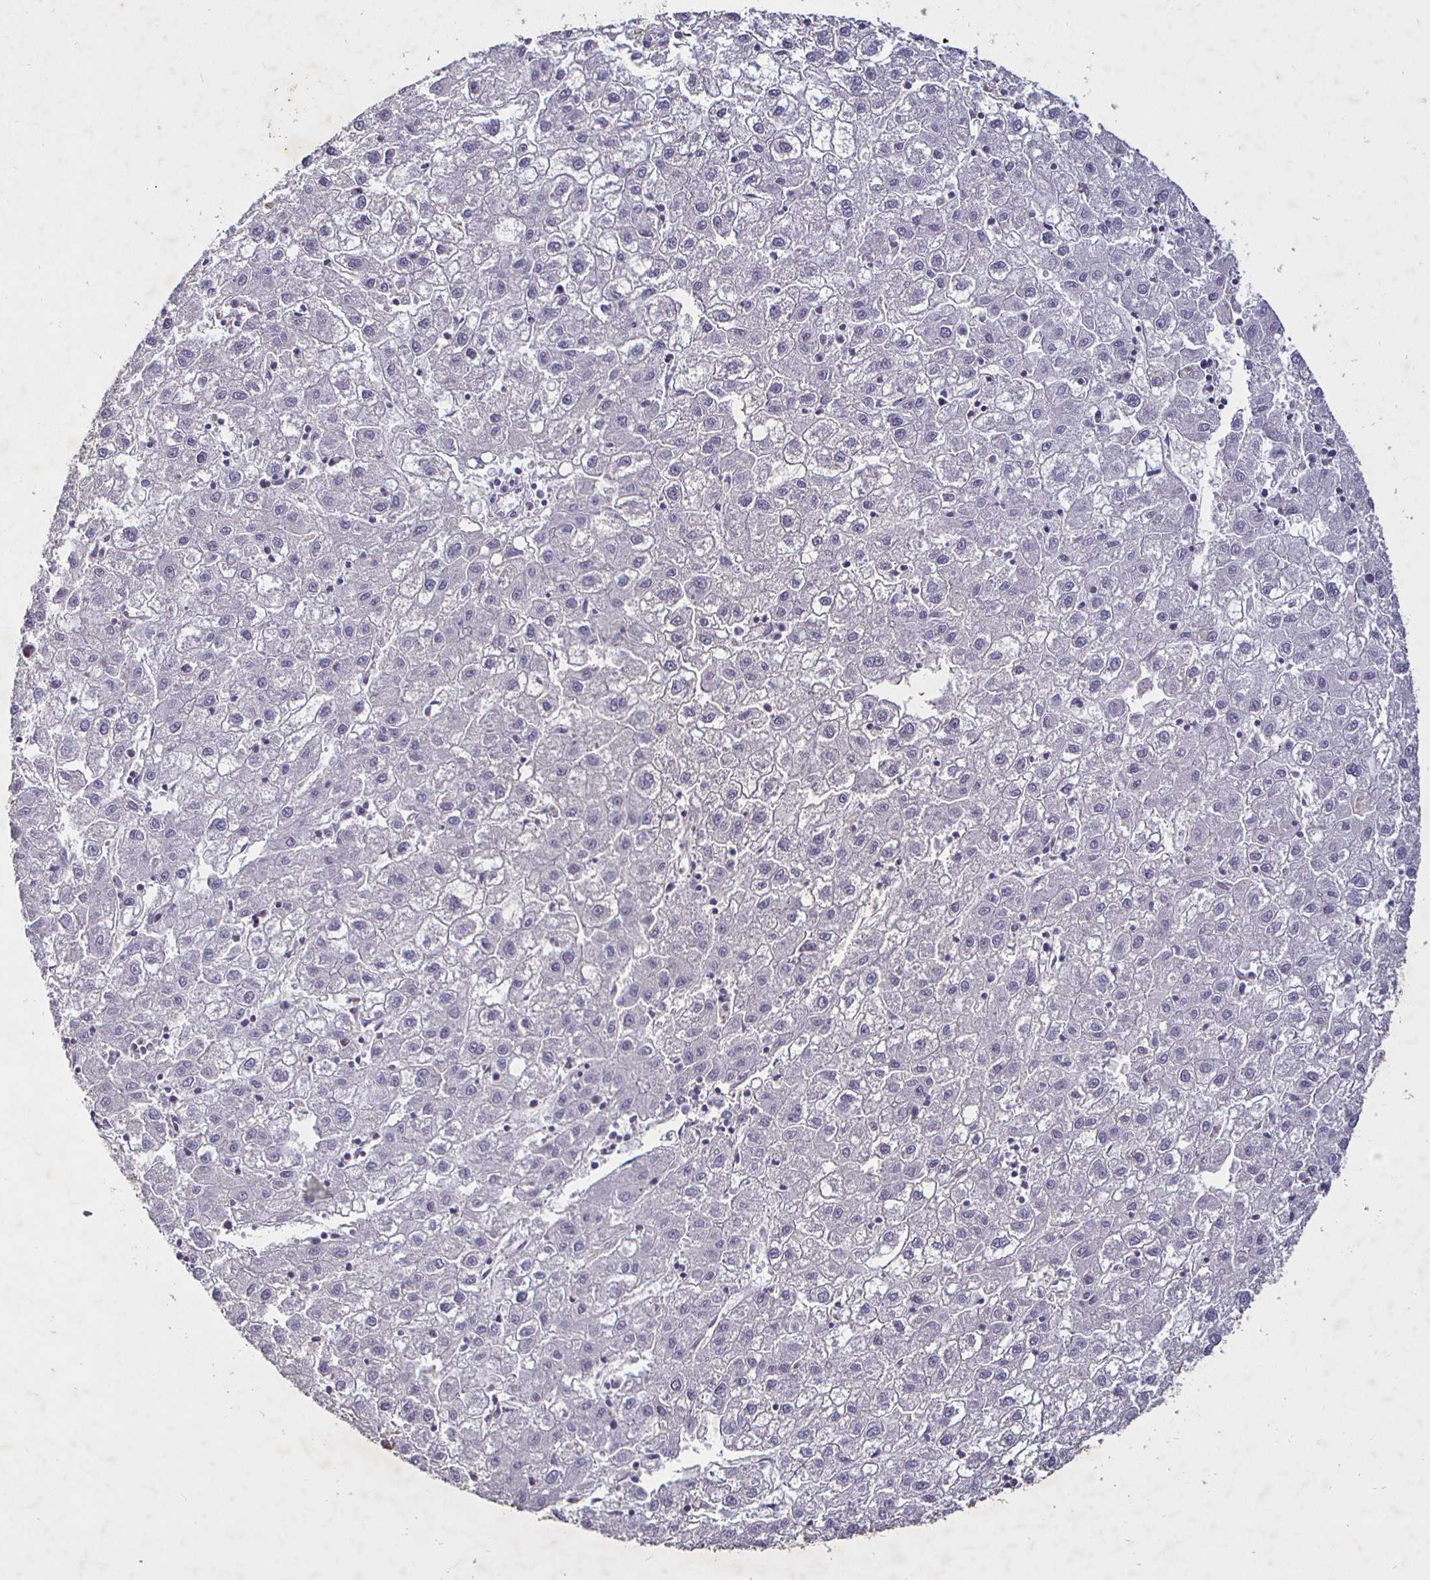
{"staining": {"intensity": "negative", "quantity": "none", "location": "none"}, "tissue": "liver cancer", "cell_type": "Tumor cells", "image_type": "cancer", "snomed": [{"axis": "morphology", "description": "Carcinoma, Hepatocellular, NOS"}, {"axis": "topography", "description": "Liver"}], "caption": "Tumor cells are negative for protein expression in human hepatocellular carcinoma (liver).", "gene": "MLH1", "patient": {"sex": "male", "age": 72}}